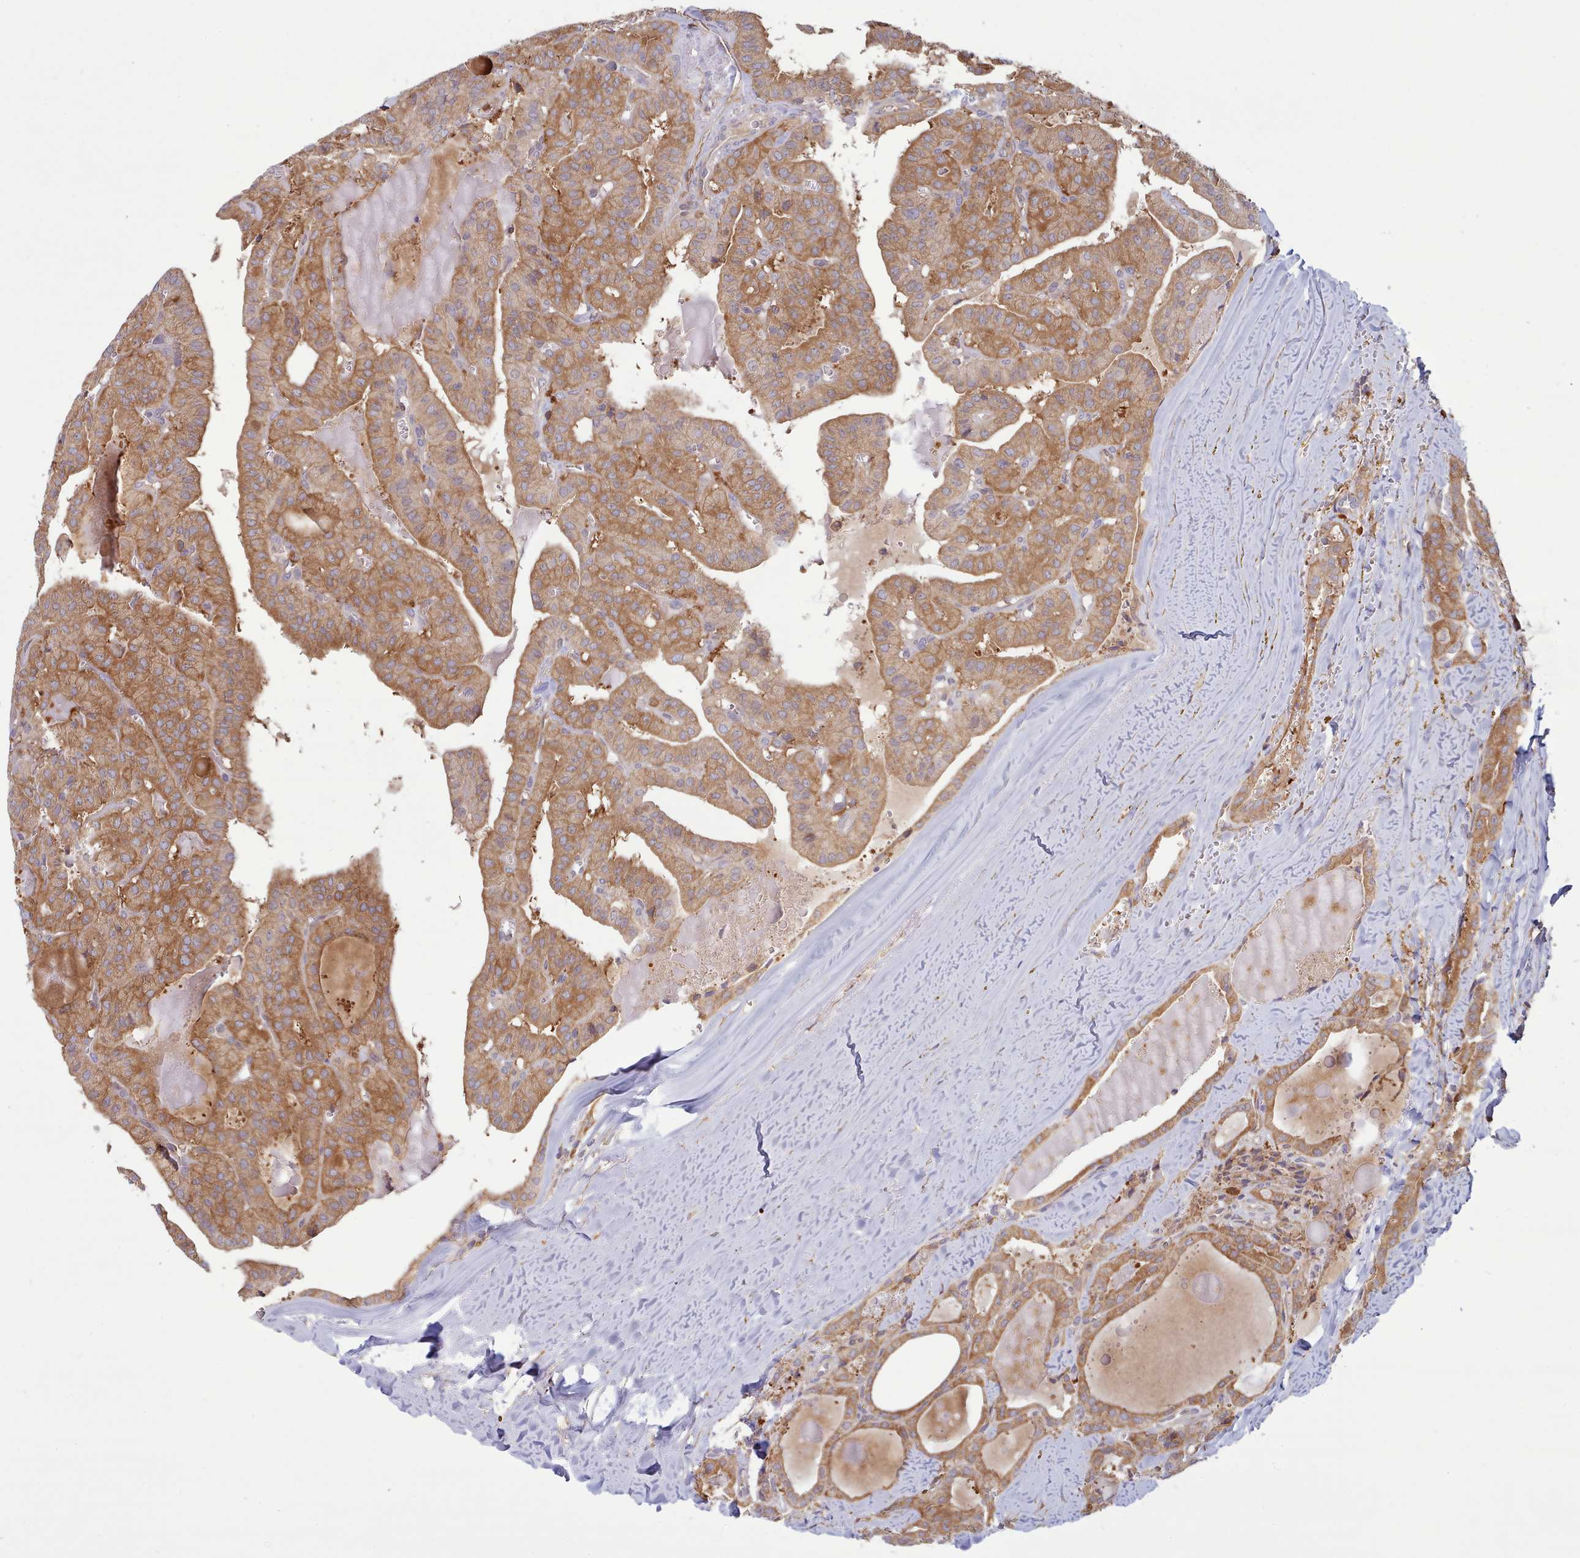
{"staining": {"intensity": "moderate", "quantity": ">75%", "location": "cytoplasmic/membranous"}, "tissue": "thyroid cancer", "cell_type": "Tumor cells", "image_type": "cancer", "snomed": [{"axis": "morphology", "description": "Papillary adenocarcinoma, NOS"}, {"axis": "topography", "description": "Thyroid gland"}], "caption": "Immunohistochemistry staining of papillary adenocarcinoma (thyroid), which displays medium levels of moderate cytoplasmic/membranous expression in about >75% of tumor cells indicating moderate cytoplasmic/membranous protein staining. The staining was performed using DAB (brown) for protein detection and nuclei were counterstained in hematoxylin (blue).", "gene": "SLC4A9", "patient": {"sex": "male", "age": 52}}